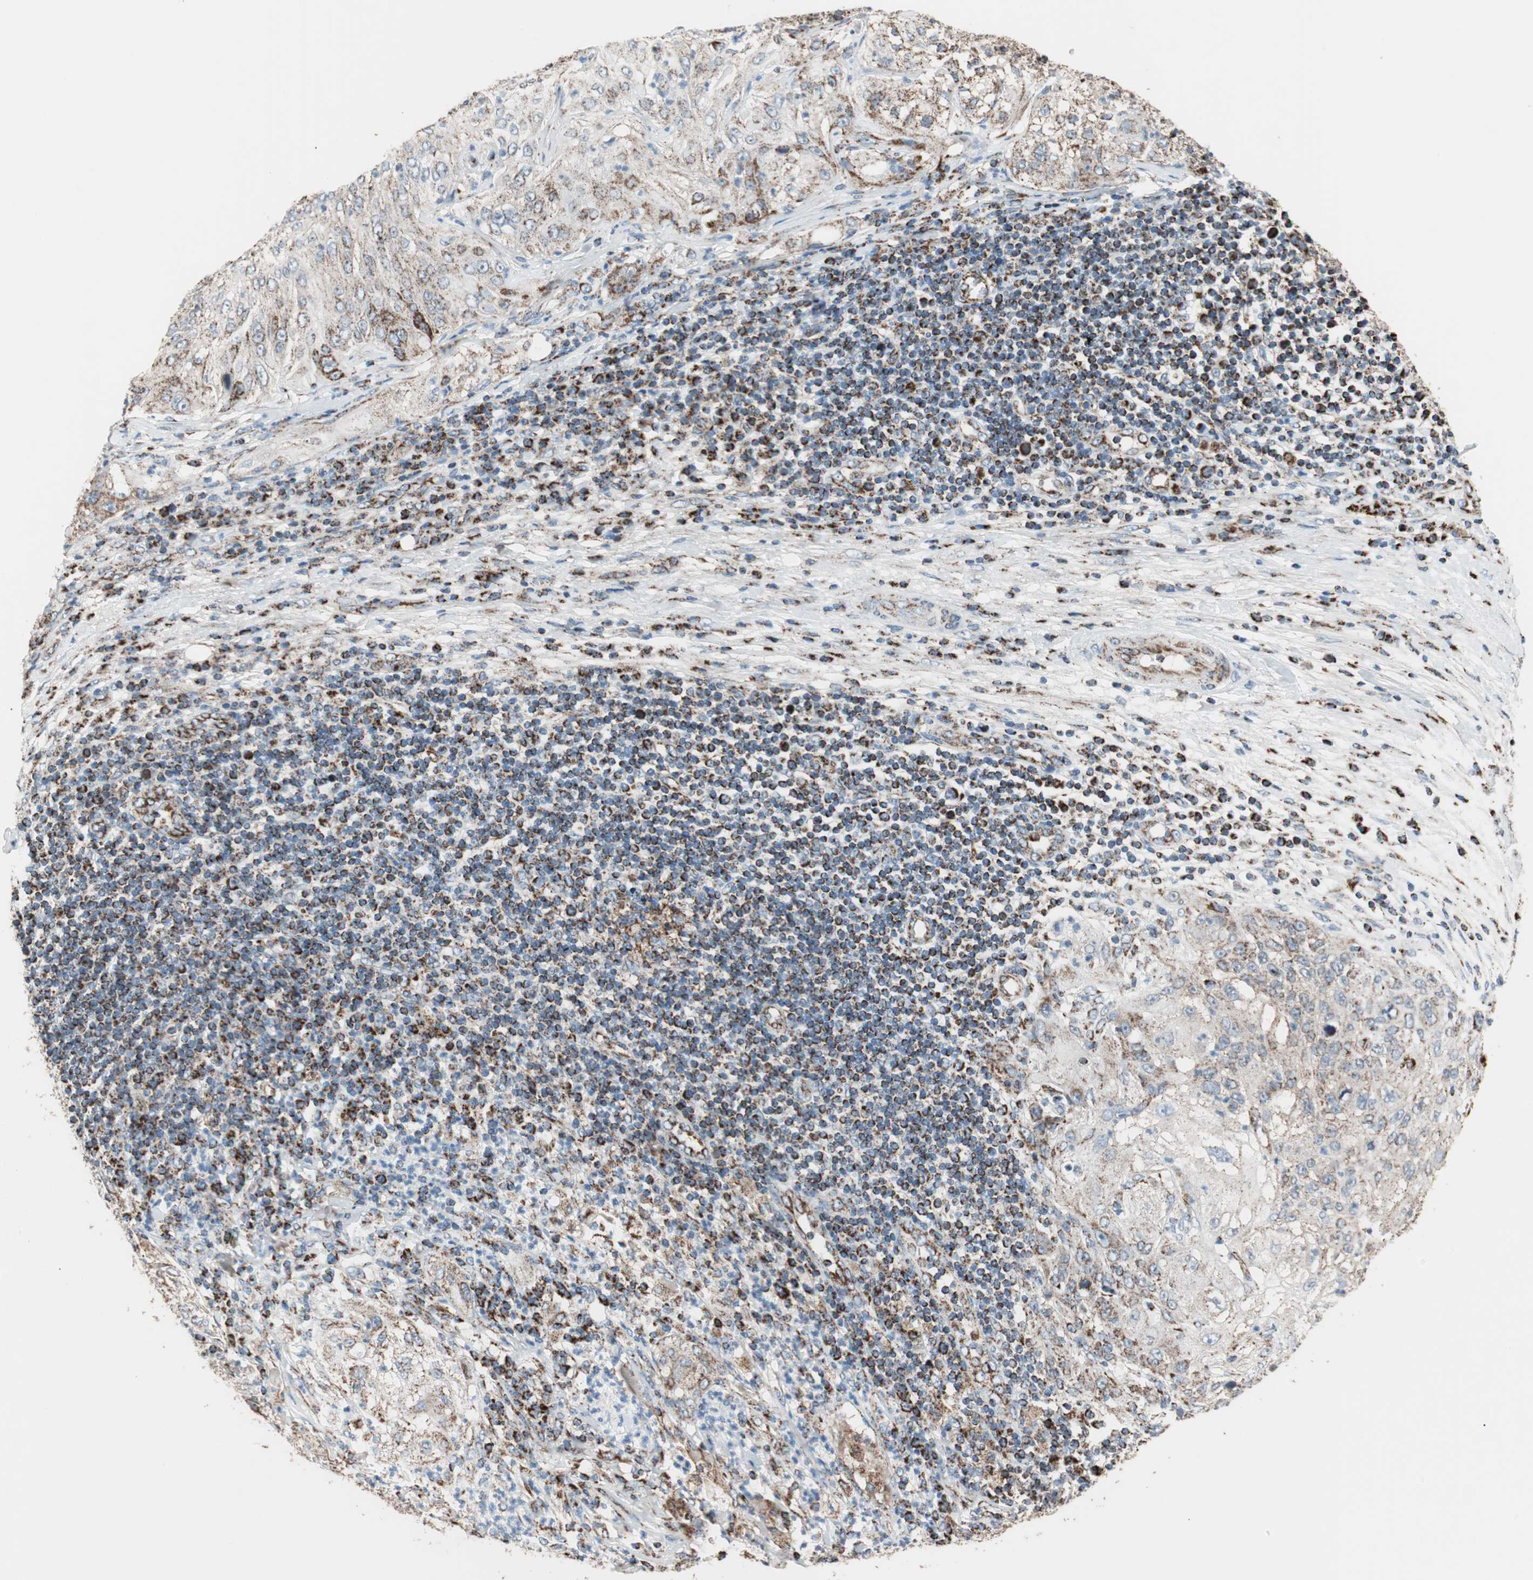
{"staining": {"intensity": "moderate", "quantity": "25%-75%", "location": "cytoplasmic/membranous"}, "tissue": "lung cancer", "cell_type": "Tumor cells", "image_type": "cancer", "snomed": [{"axis": "morphology", "description": "Inflammation, NOS"}, {"axis": "morphology", "description": "Squamous cell carcinoma, NOS"}, {"axis": "topography", "description": "Lymph node"}, {"axis": "topography", "description": "Soft tissue"}, {"axis": "topography", "description": "Lung"}], "caption": "Tumor cells demonstrate medium levels of moderate cytoplasmic/membranous expression in about 25%-75% of cells in human lung squamous cell carcinoma.", "gene": "PCSK4", "patient": {"sex": "male", "age": 66}}